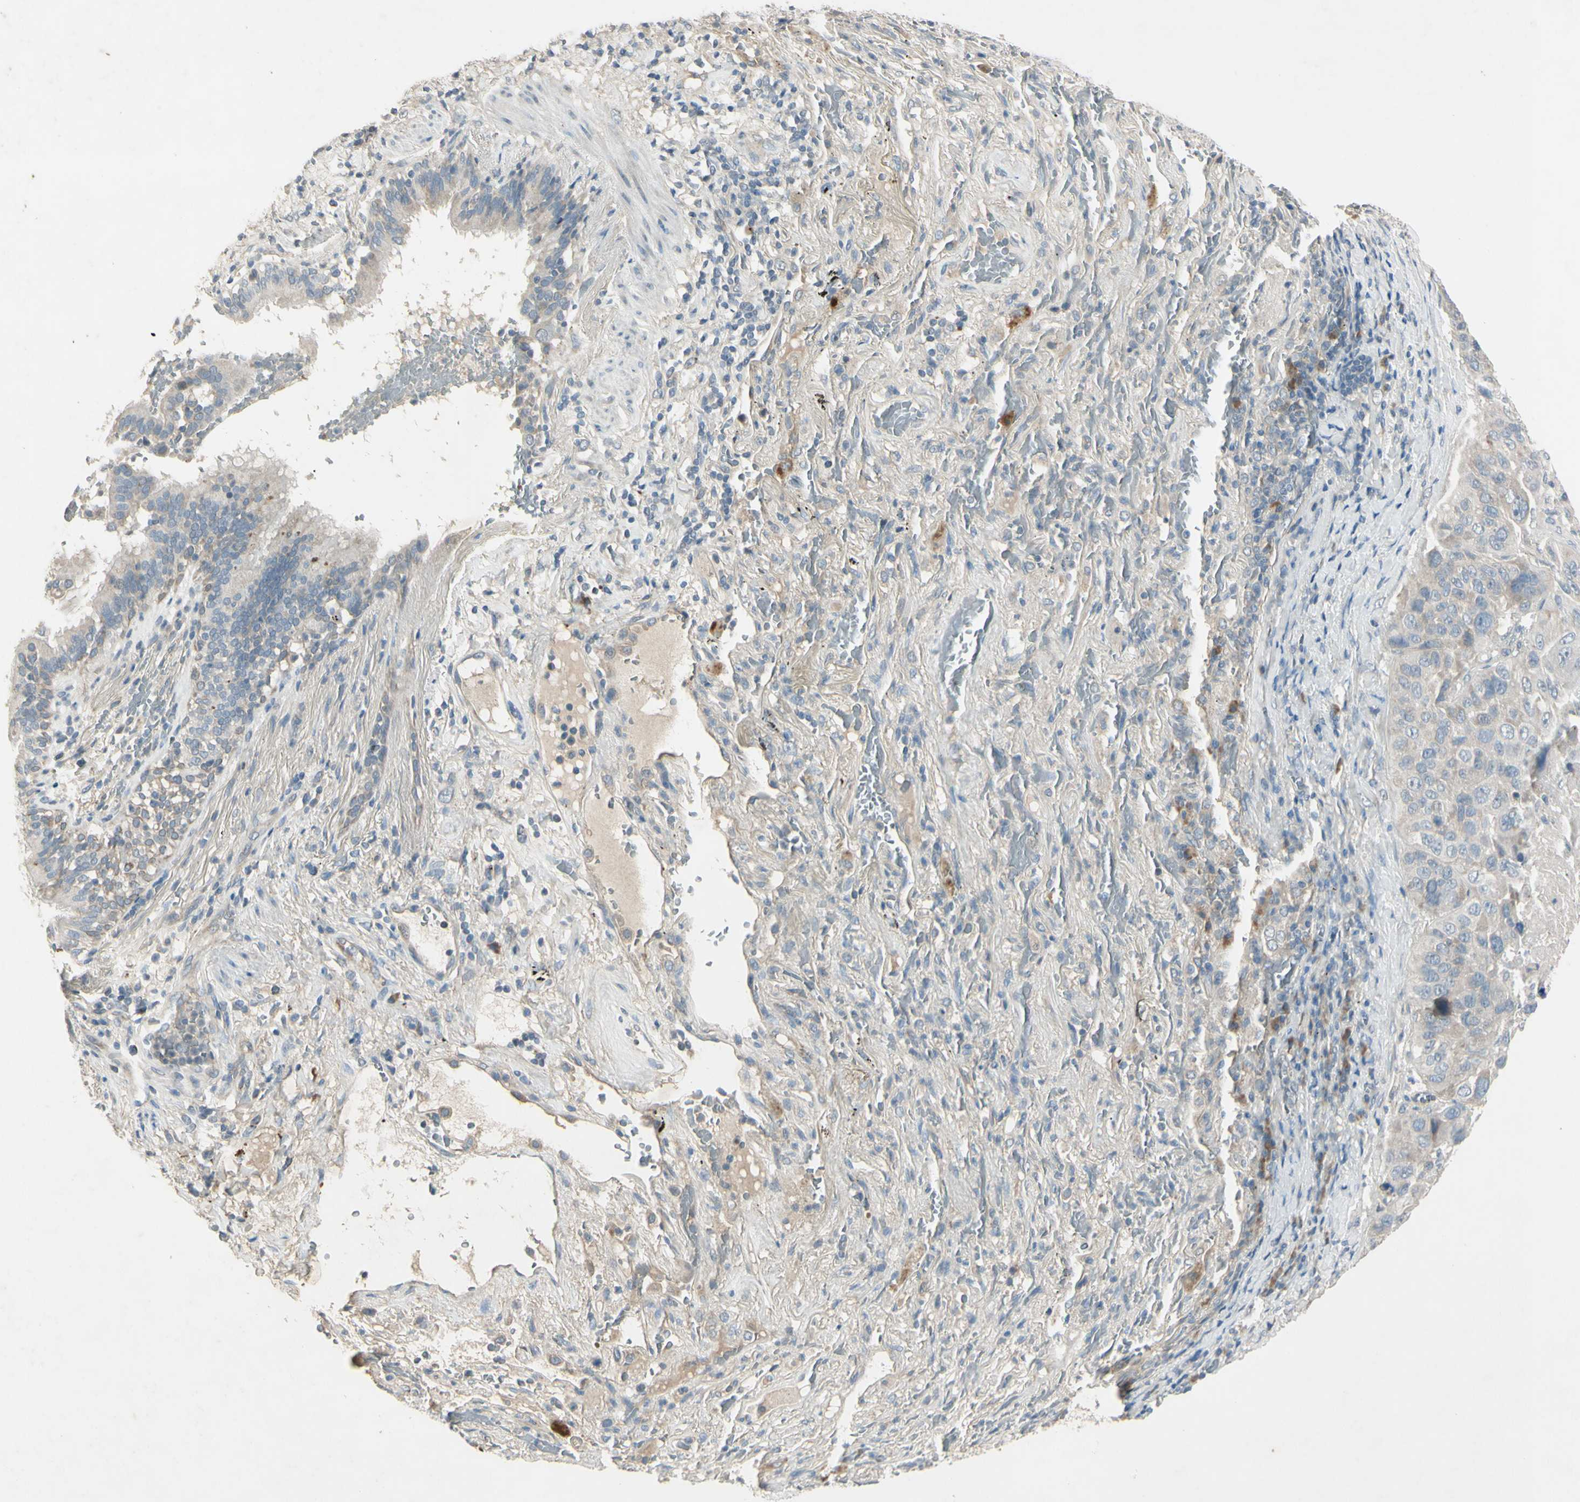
{"staining": {"intensity": "negative", "quantity": "none", "location": "none"}, "tissue": "lung cancer", "cell_type": "Tumor cells", "image_type": "cancer", "snomed": [{"axis": "morphology", "description": "Squamous cell carcinoma, NOS"}, {"axis": "topography", "description": "Lung"}], "caption": "This is an immunohistochemistry micrograph of lung squamous cell carcinoma. There is no positivity in tumor cells.", "gene": "AATK", "patient": {"sex": "male", "age": 57}}